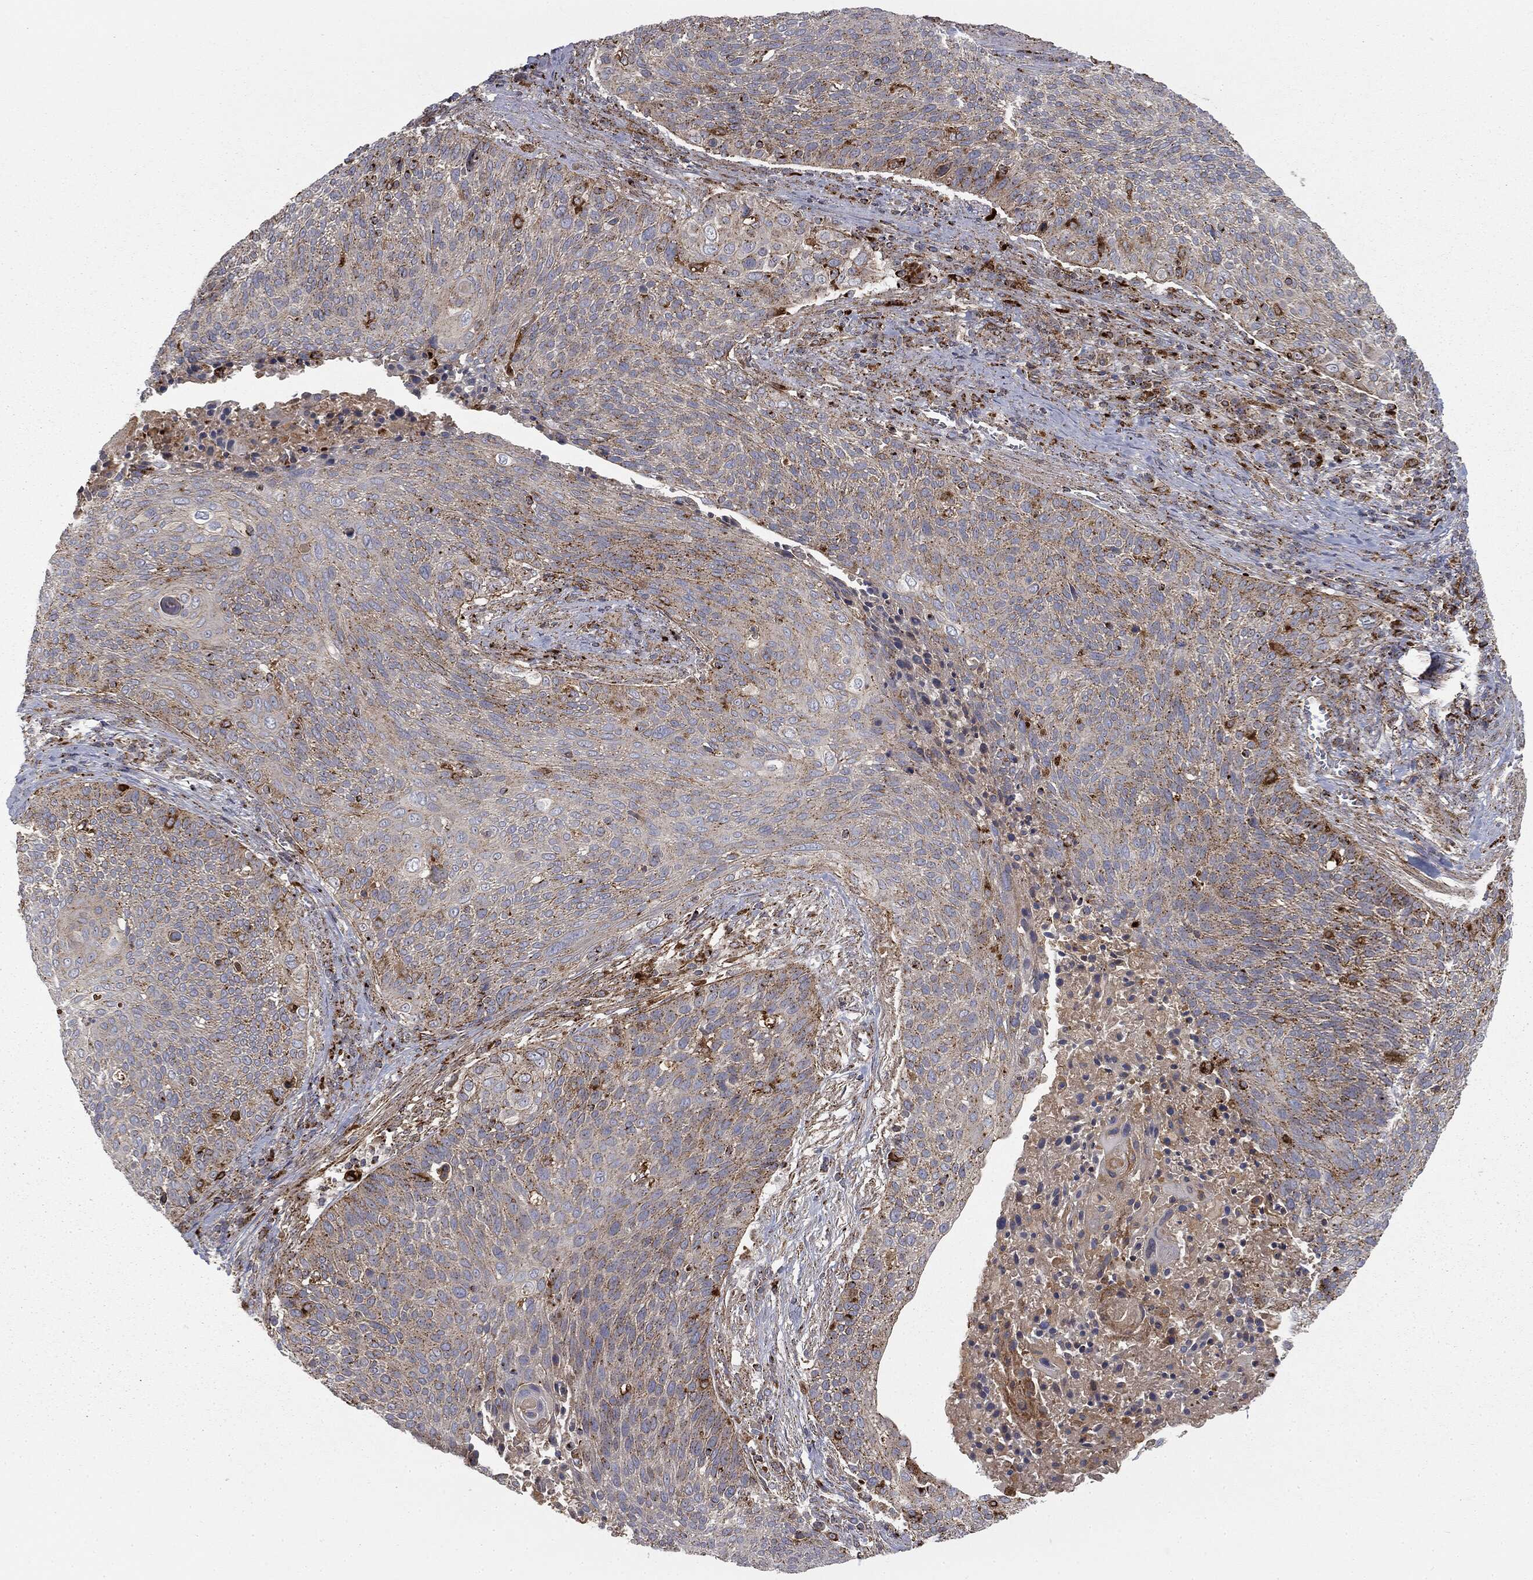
{"staining": {"intensity": "weak", "quantity": "25%-75%", "location": "cytoplasmic/membranous"}, "tissue": "cervical cancer", "cell_type": "Tumor cells", "image_type": "cancer", "snomed": [{"axis": "morphology", "description": "Squamous cell carcinoma, NOS"}, {"axis": "topography", "description": "Cervix"}], "caption": "IHC photomicrograph of human cervical cancer (squamous cell carcinoma) stained for a protein (brown), which shows low levels of weak cytoplasmic/membranous expression in approximately 25%-75% of tumor cells.", "gene": "CTSA", "patient": {"sex": "female", "age": 31}}